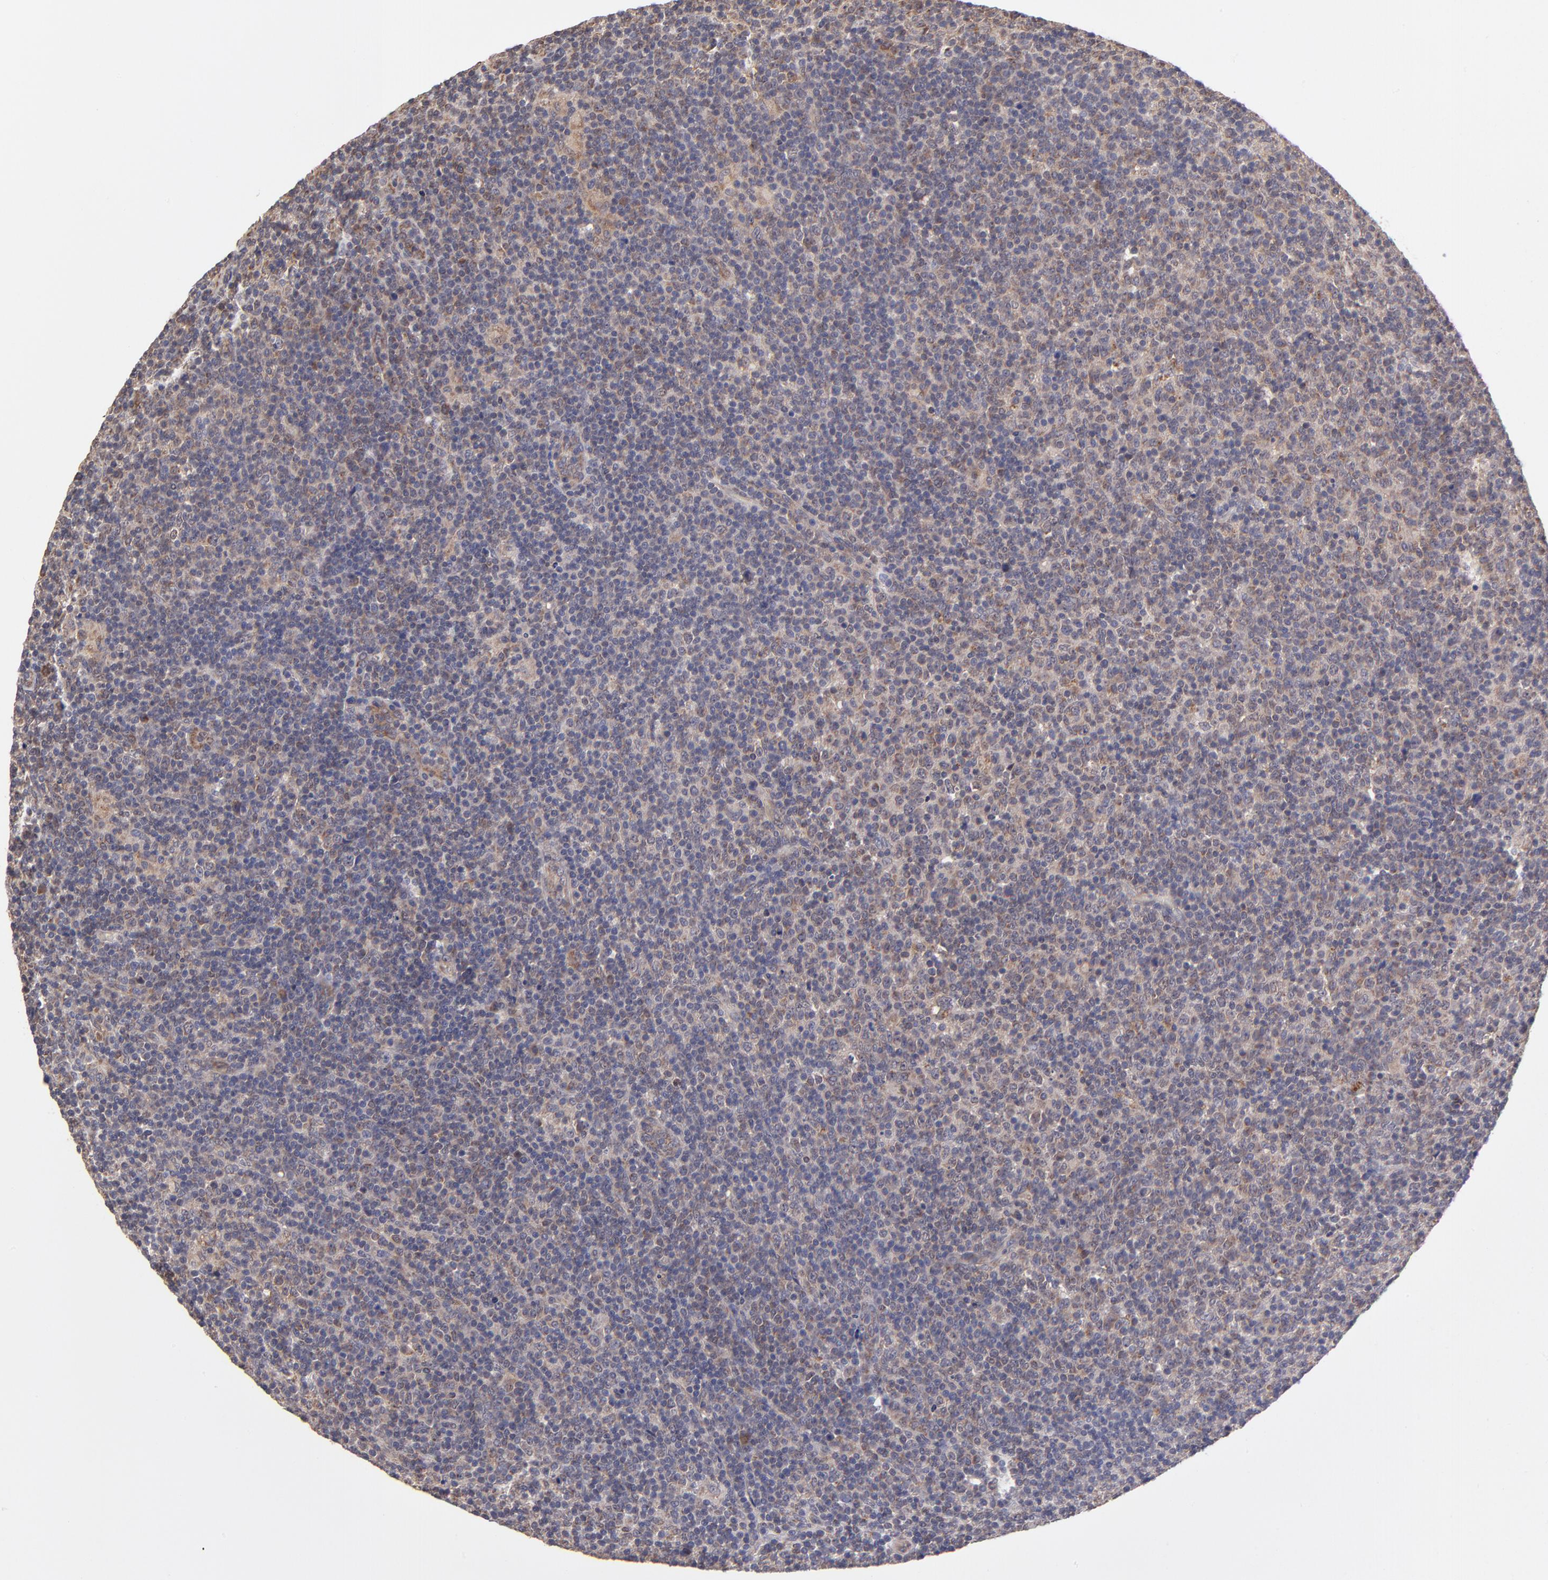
{"staining": {"intensity": "weak", "quantity": ">75%", "location": "cytoplasmic/membranous"}, "tissue": "lymphoma", "cell_type": "Tumor cells", "image_type": "cancer", "snomed": [{"axis": "morphology", "description": "Malignant lymphoma, non-Hodgkin's type, Low grade"}, {"axis": "topography", "description": "Lymph node"}], "caption": "Protein expression analysis of human malignant lymphoma, non-Hodgkin's type (low-grade) reveals weak cytoplasmic/membranous expression in approximately >75% of tumor cells.", "gene": "UBE2H", "patient": {"sex": "male", "age": 70}}